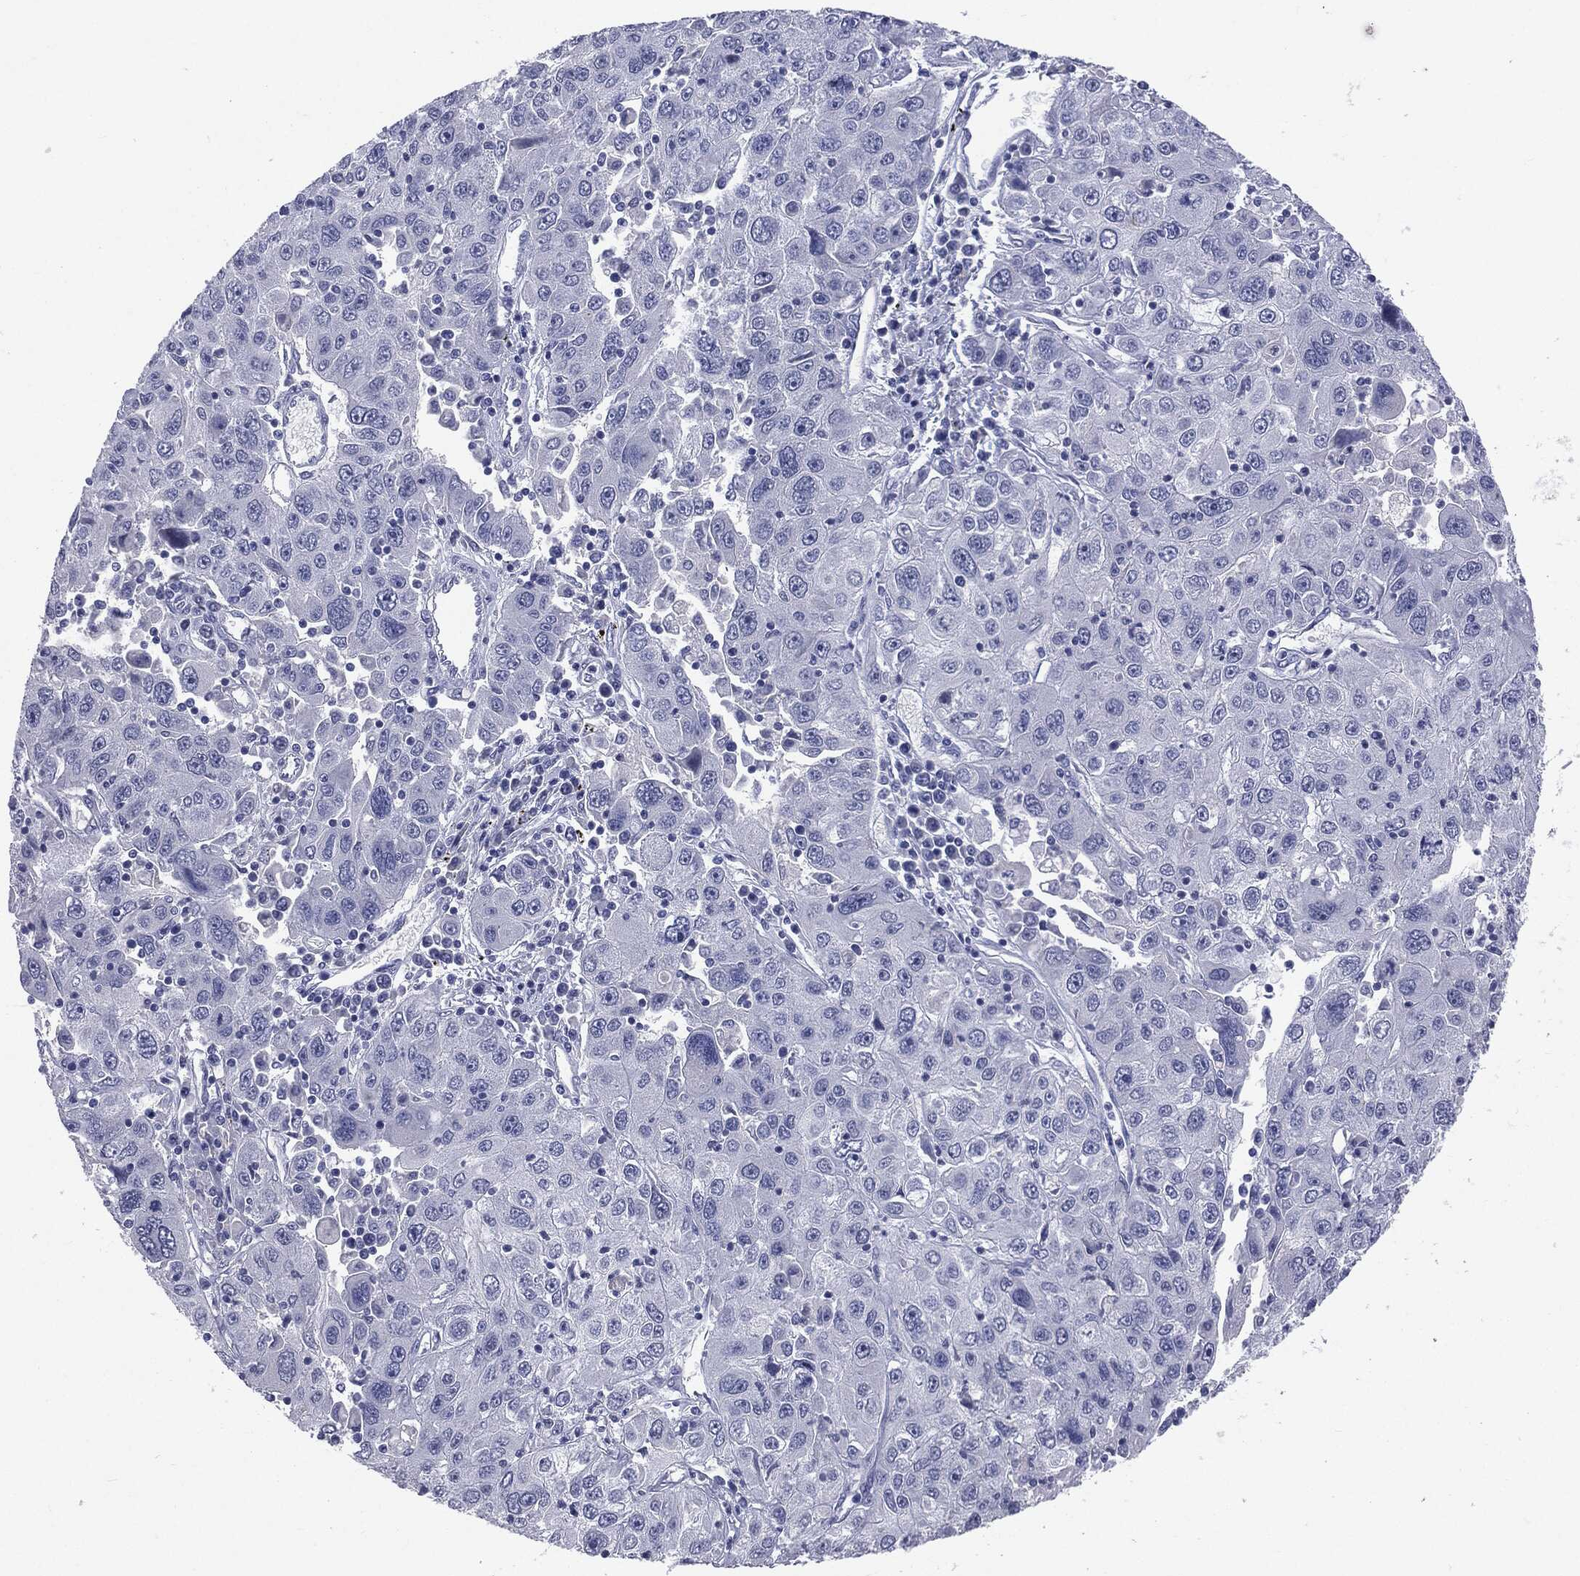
{"staining": {"intensity": "negative", "quantity": "none", "location": "none"}, "tissue": "stomach cancer", "cell_type": "Tumor cells", "image_type": "cancer", "snomed": [{"axis": "morphology", "description": "Adenocarcinoma, NOS"}, {"axis": "topography", "description": "Stomach"}], "caption": "Tumor cells are negative for brown protein staining in adenocarcinoma (stomach).", "gene": "TSHB", "patient": {"sex": "male", "age": 56}}